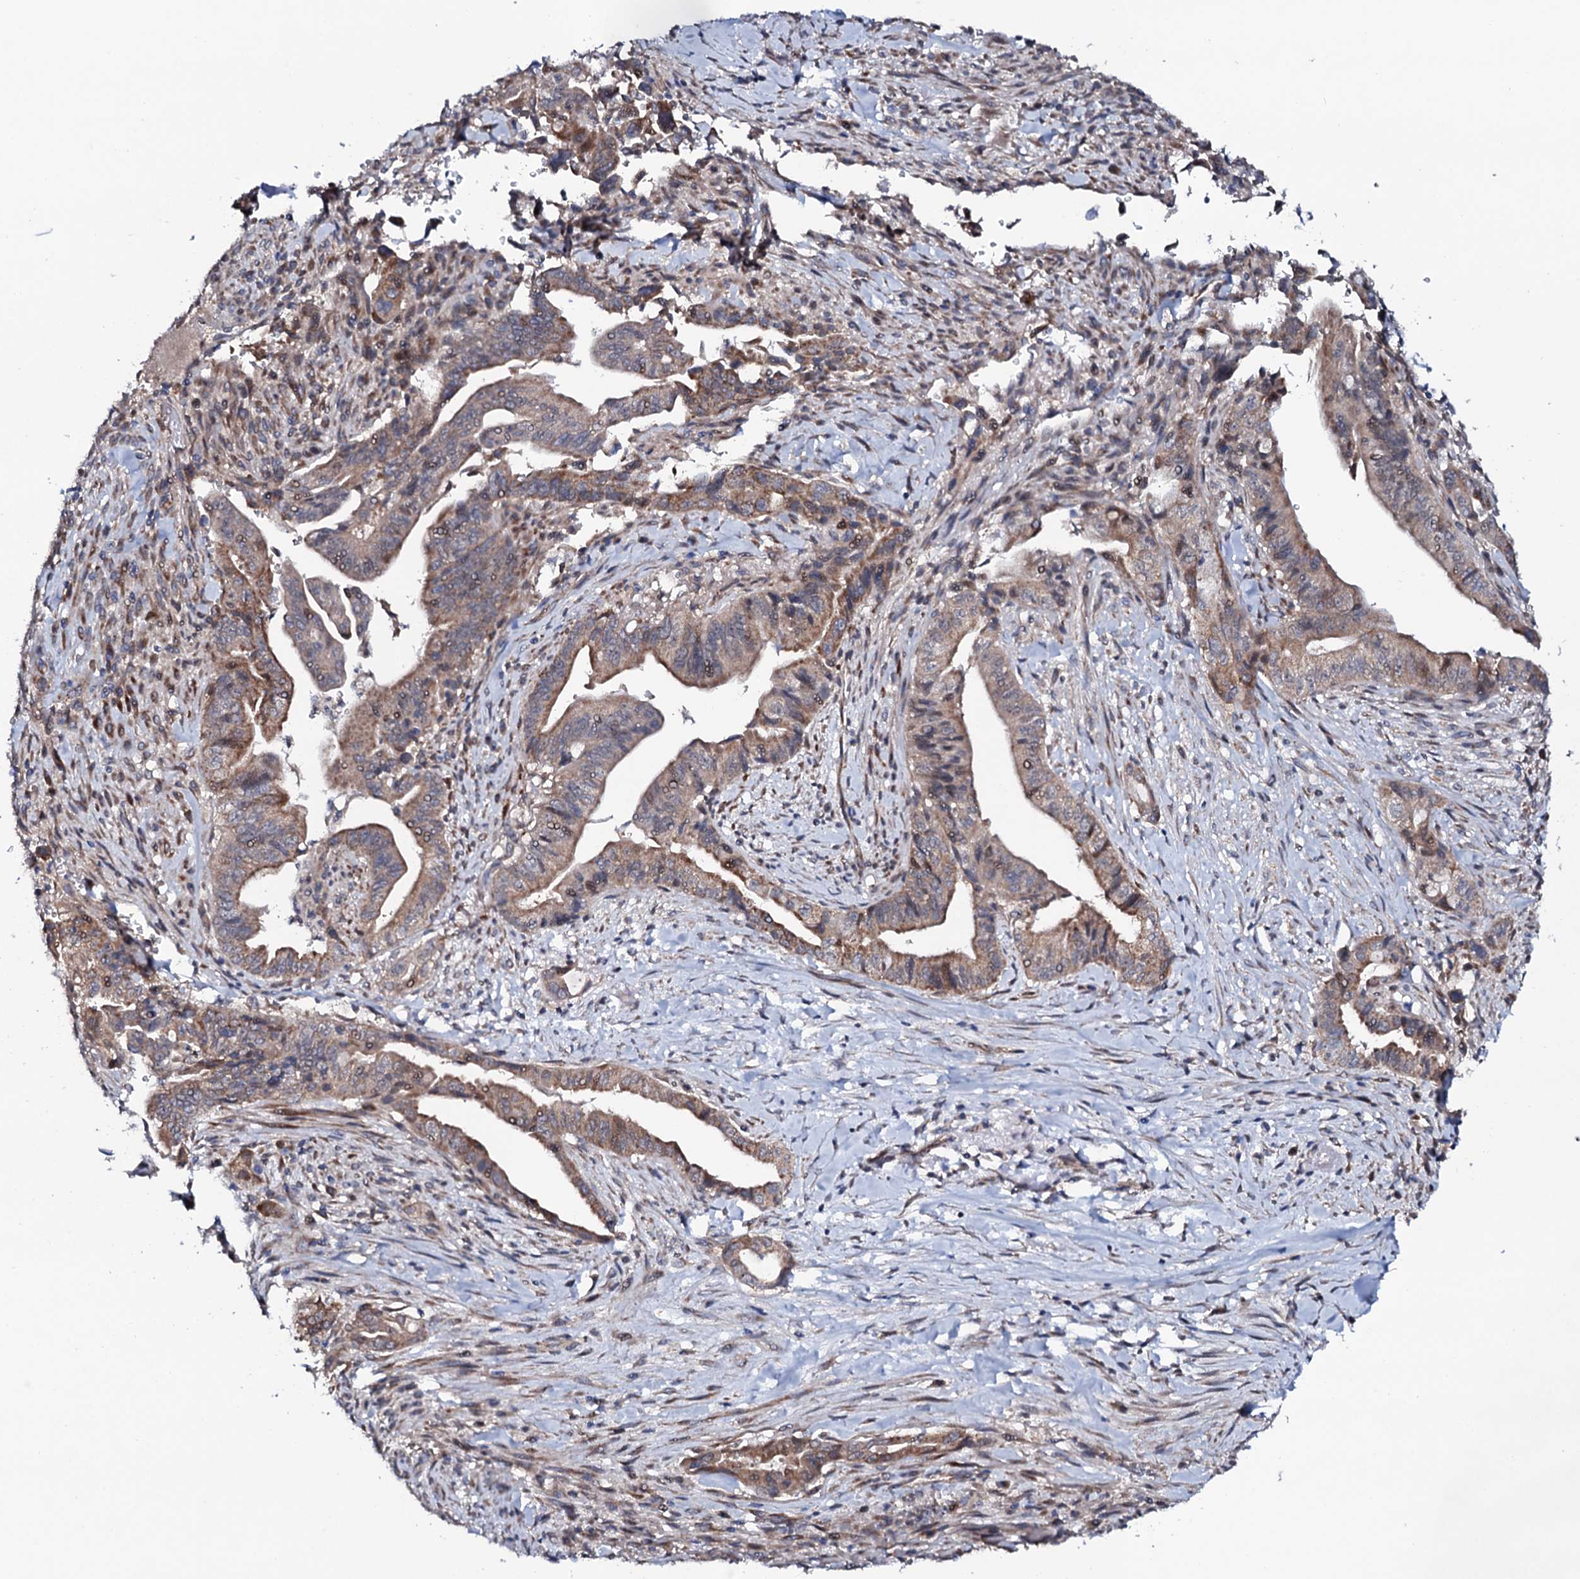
{"staining": {"intensity": "weak", "quantity": ">75%", "location": "cytoplasmic/membranous"}, "tissue": "pancreatic cancer", "cell_type": "Tumor cells", "image_type": "cancer", "snomed": [{"axis": "morphology", "description": "Adenocarcinoma, NOS"}, {"axis": "topography", "description": "Pancreas"}], "caption": "Pancreatic cancer (adenocarcinoma) stained with immunohistochemistry (IHC) shows weak cytoplasmic/membranous expression in approximately >75% of tumor cells.", "gene": "PPP1R3D", "patient": {"sex": "male", "age": 70}}